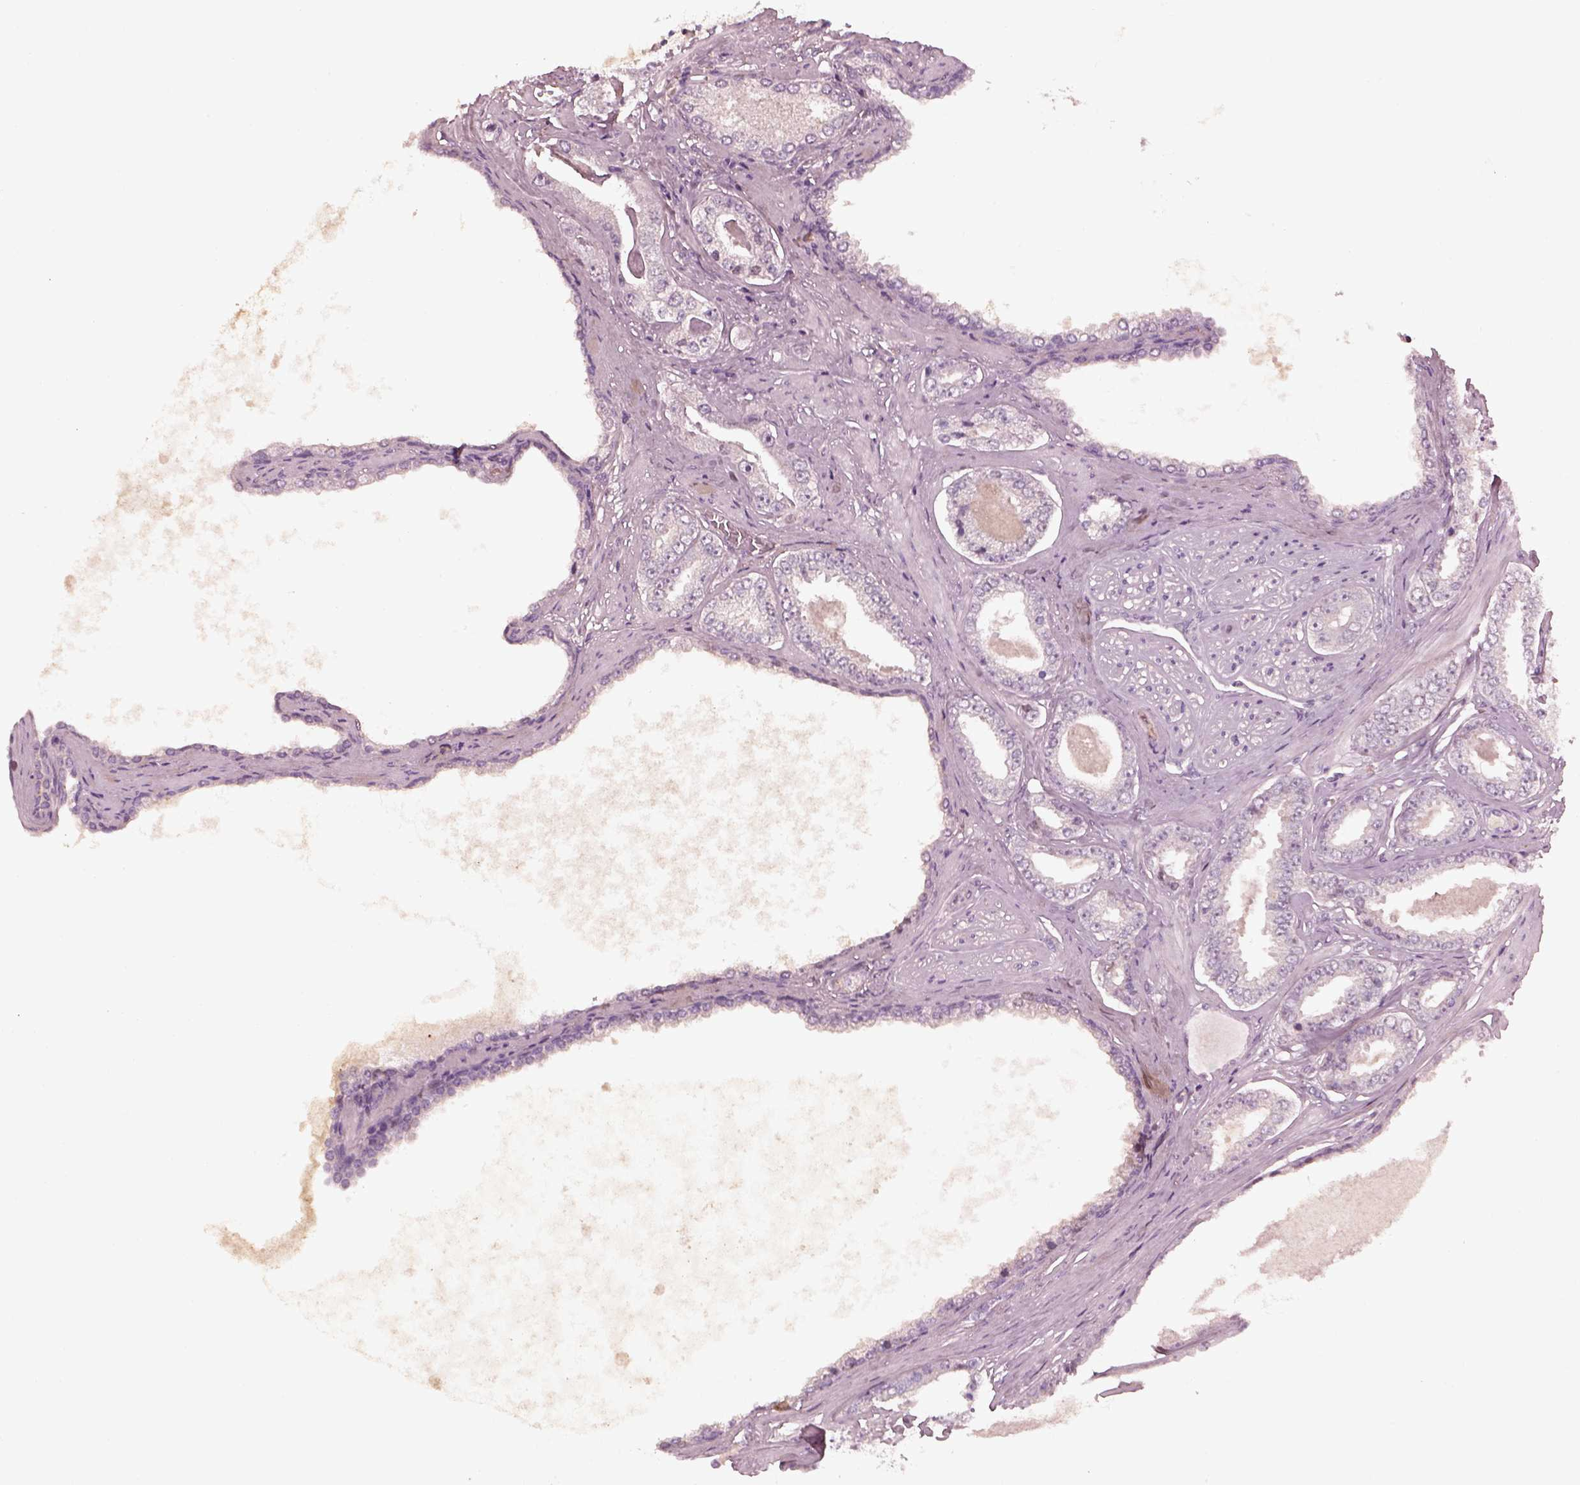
{"staining": {"intensity": "negative", "quantity": "none", "location": "none"}, "tissue": "prostate cancer", "cell_type": "Tumor cells", "image_type": "cancer", "snomed": [{"axis": "morphology", "description": "Adenocarcinoma, NOS"}, {"axis": "topography", "description": "Prostate"}], "caption": "Protein analysis of prostate cancer demonstrates no significant expression in tumor cells.", "gene": "EFEMP1", "patient": {"sex": "male", "age": 64}}